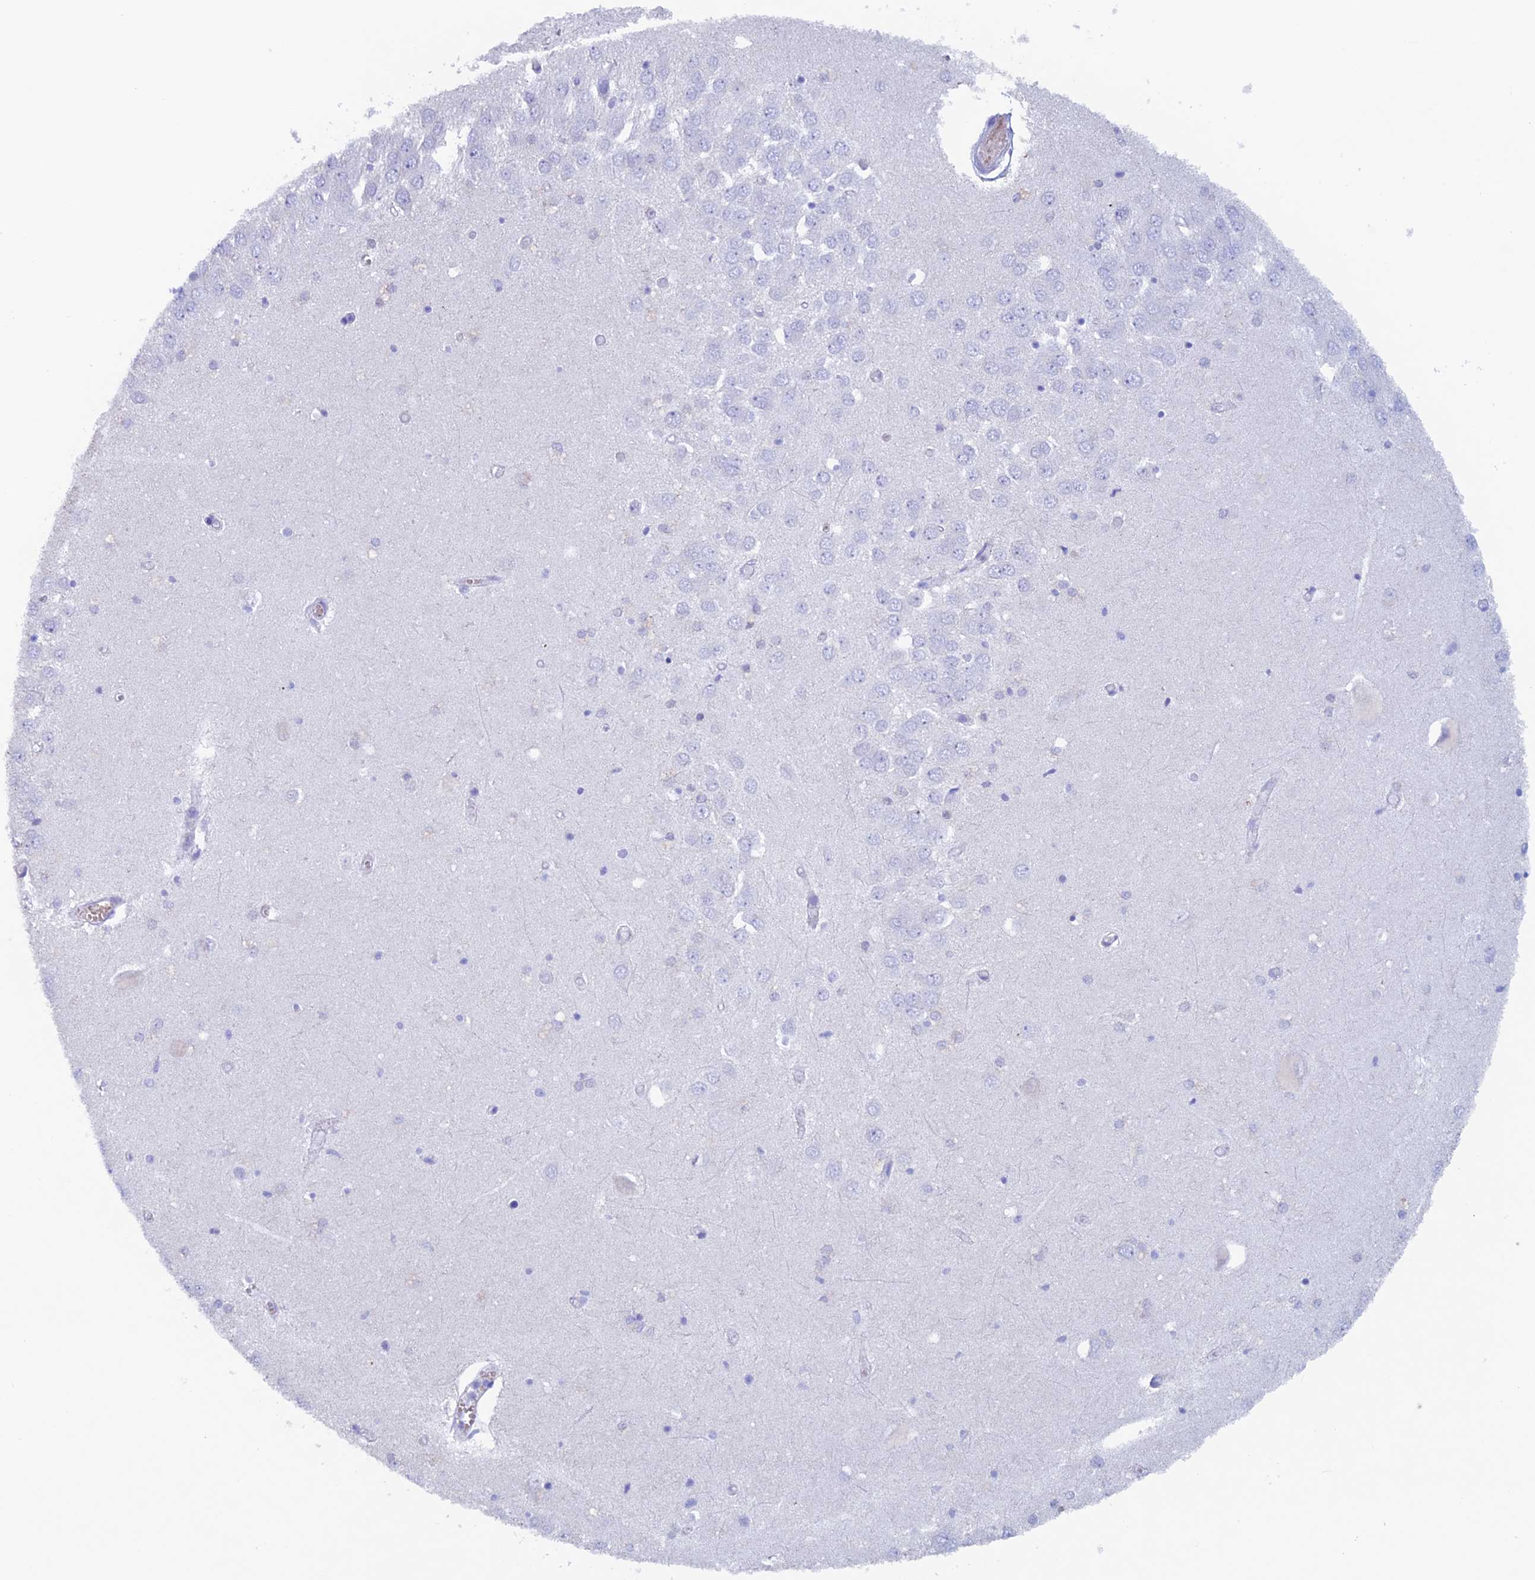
{"staining": {"intensity": "negative", "quantity": "none", "location": "none"}, "tissue": "hippocampus", "cell_type": "Glial cells", "image_type": "normal", "snomed": [{"axis": "morphology", "description": "Normal tissue, NOS"}, {"axis": "topography", "description": "Hippocampus"}], "caption": "The micrograph displays no significant staining in glial cells of hippocampus.", "gene": "PSMC3IP", "patient": {"sex": "male", "age": 70}}